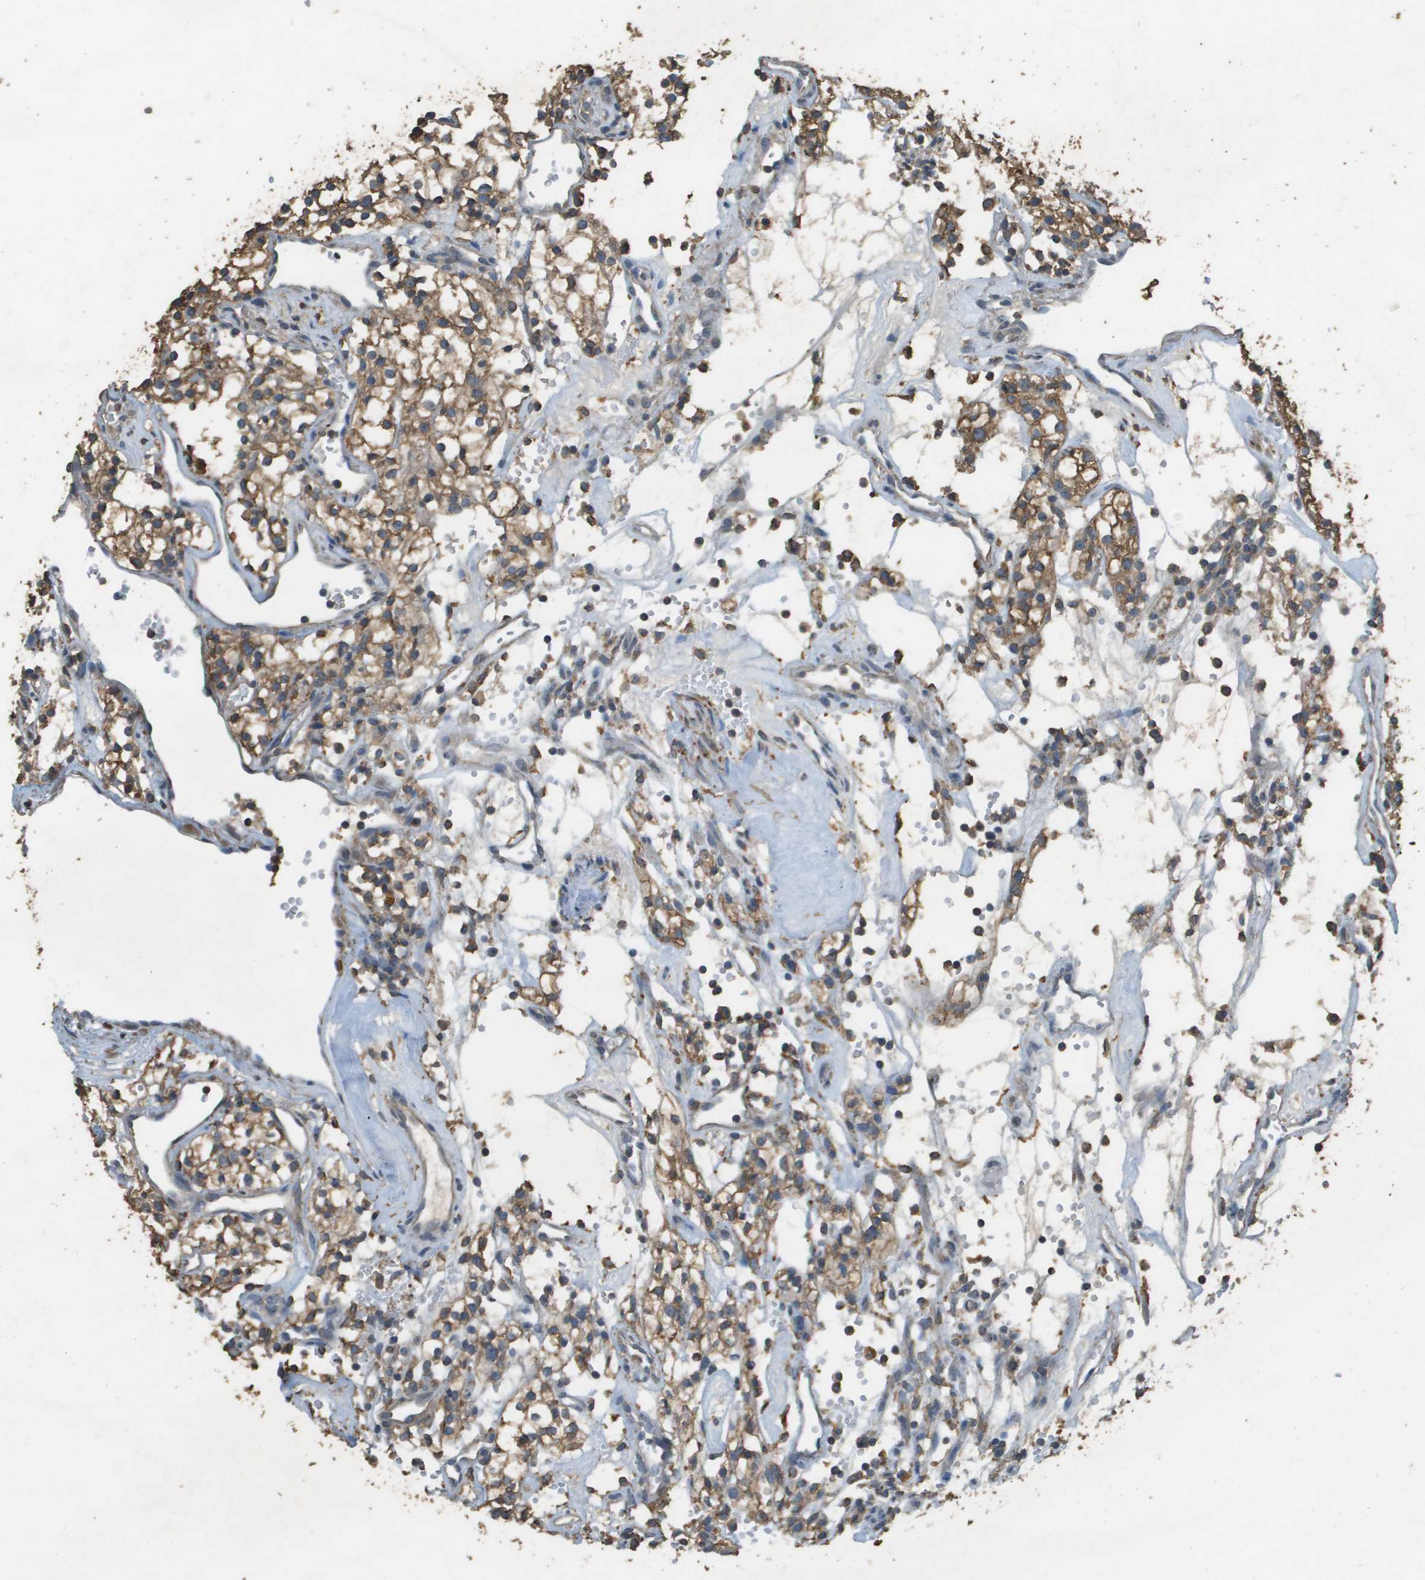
{"staining": {"intensity": "moderate", "quantity": ">75%", "location": "cytoplasmic/membranous"}, "tissue": "renal cancer", "cell_type": "Tumor cells", "image_type": "cancer", "snomed": [{"axis": "morphology", "description": "Adenocarcinoma, NOS"}, {"axis": "topography", "description": "Kidney"}], "caption": "Protein staining by IHC reveals moderate cytoplasmic/membranous positivity in approximately >75% of tumor cells in adenocarcinoma (renal).", "gene": "MS4A7", "patient": {"sex": "male", "age": 59}}